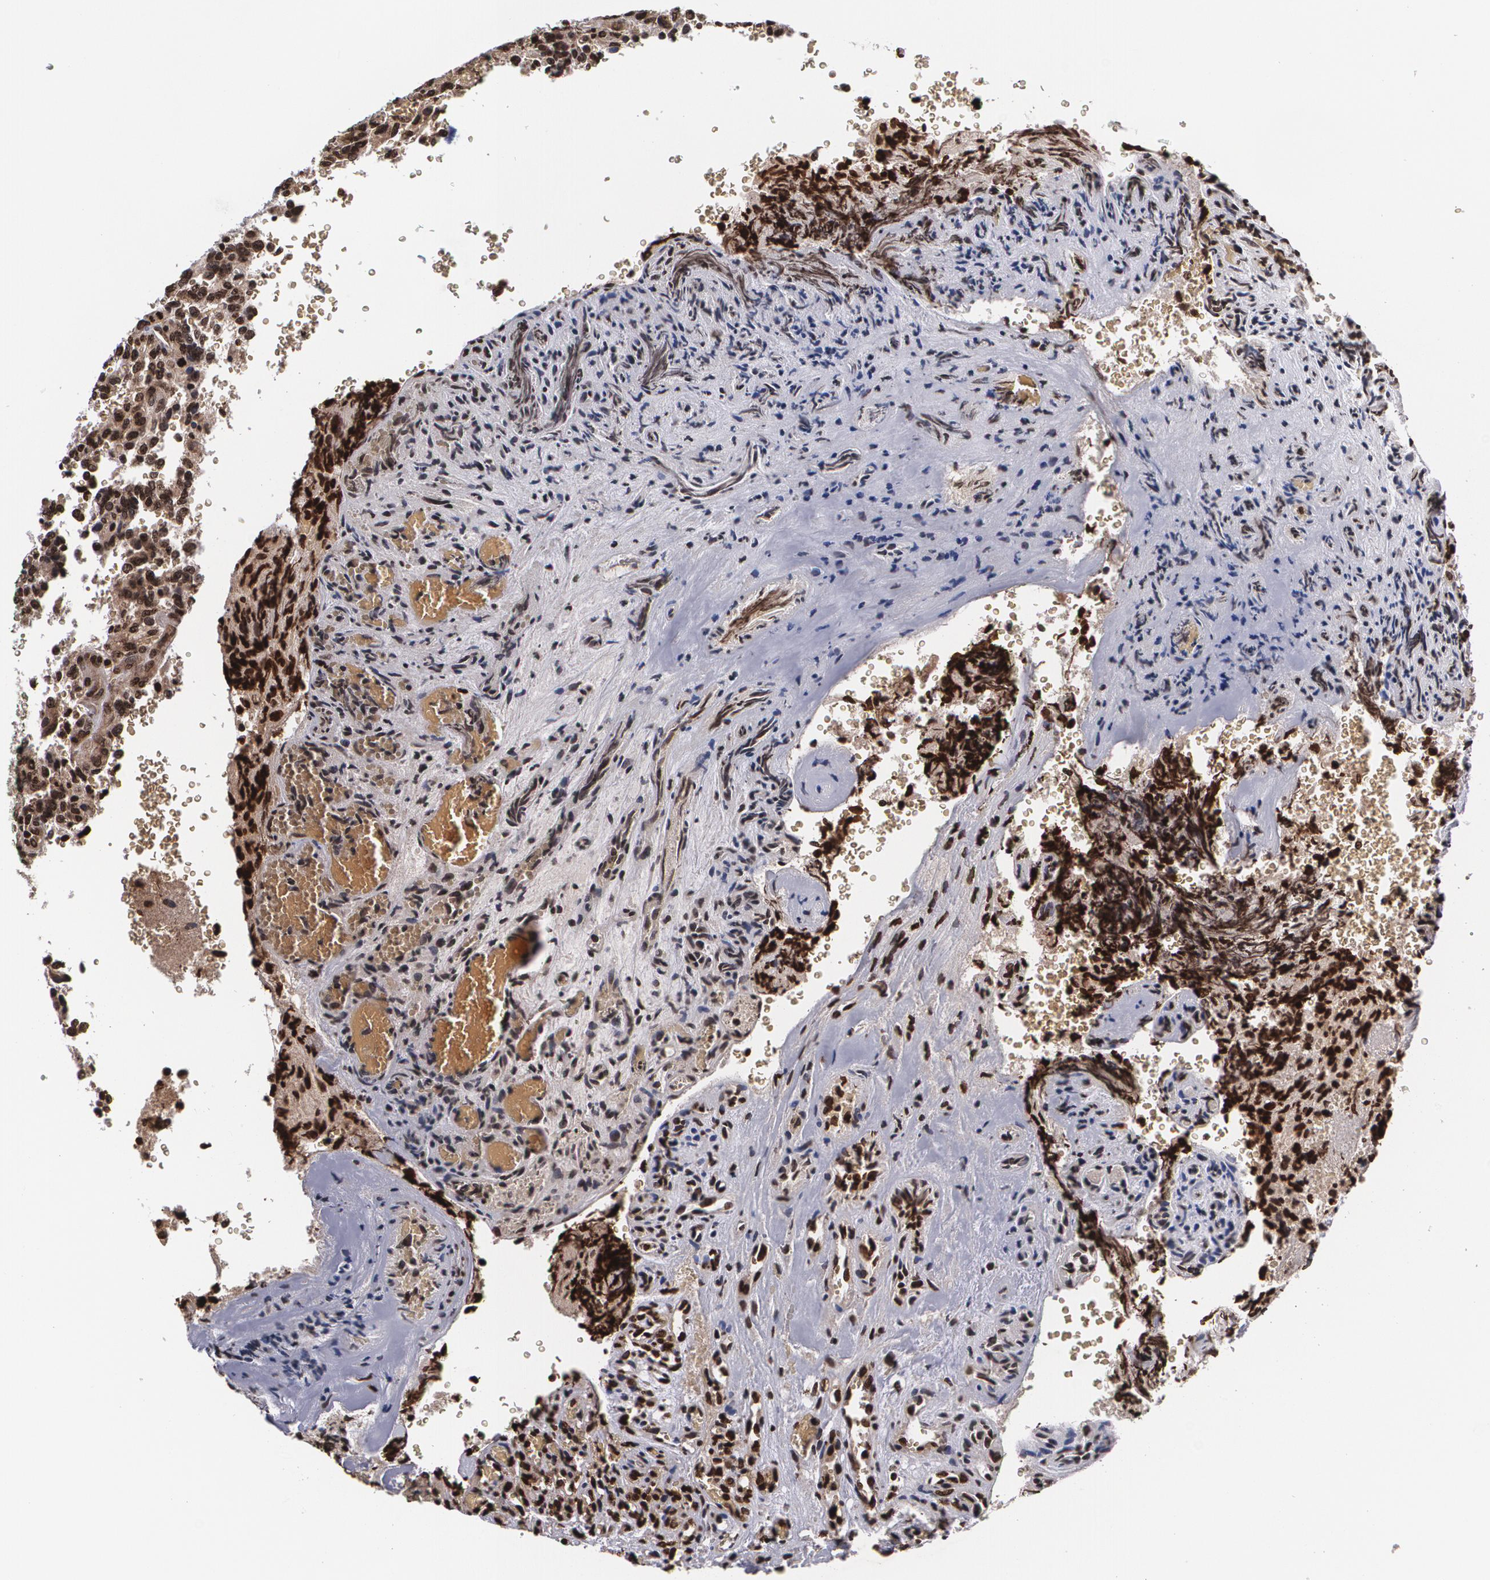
{"staining": {"intensity": "moderate", "quantity": "25%-75%", "location": "cytoplasmic/membranous,nuclear"}, "tissue": "glioma", "cell_type": "Tumor cells", "image_type": "cancer", "snomed": [{"axis": "morphology", "description": "Normal tissue, NOS"}, {"axis": "morphology", "description": "Glioma, malignant, High grade"}, {"axis": "topography", "description": "Cerebral cortex"}], "caption": "Glioma stained for a protein demonstrates moderate cytoplasmic/membranous and nuclear positivity in tumor cells.", "gene": "MVP", "patient": {"sex": "male", "age": 56}}